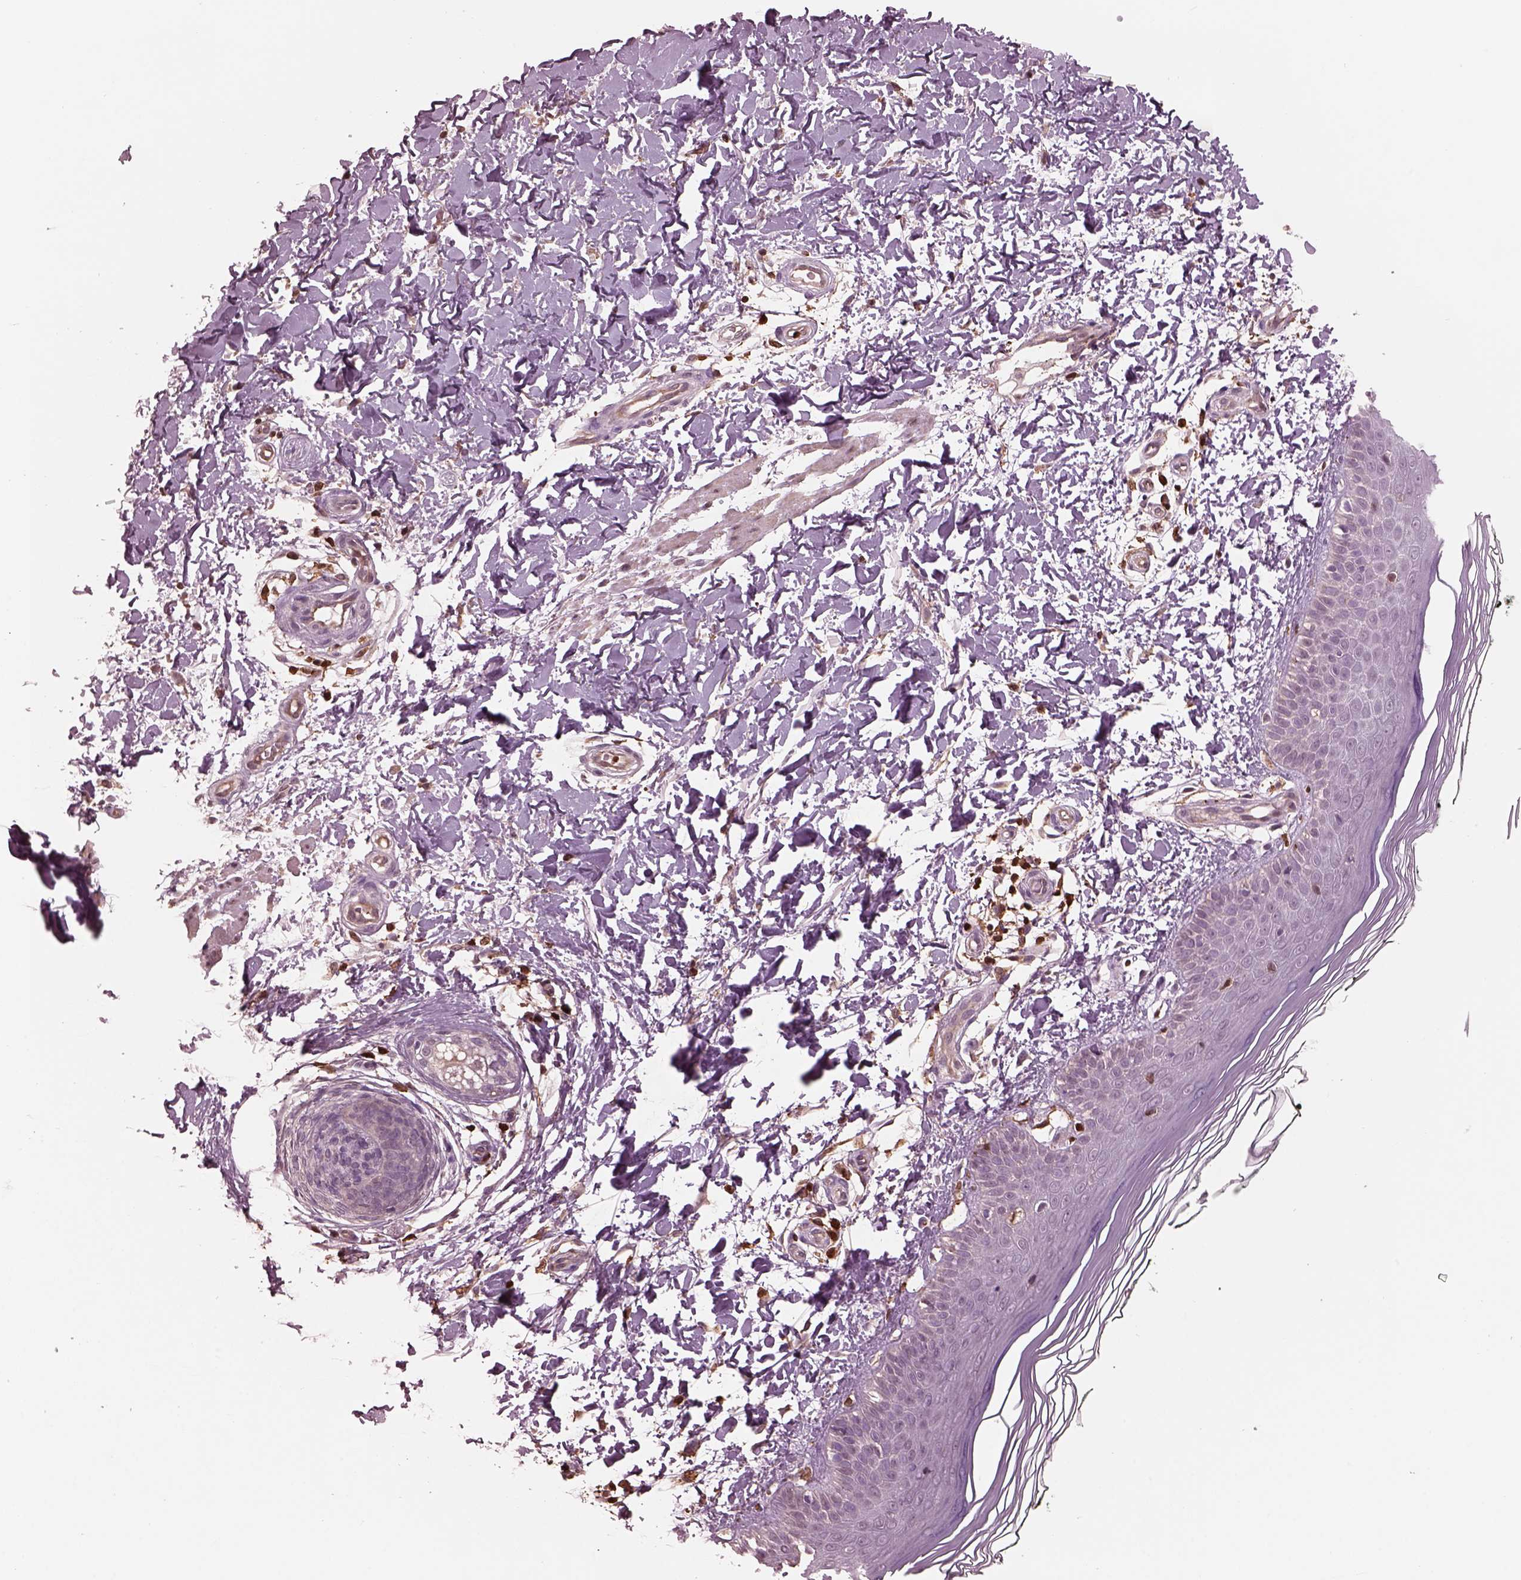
{"staining": {"intensity": "negative", "quantity": "none", "location": "none"}, "tissue": "skin", "cell_type": "Fibroblasts", "image_type": "normal", "snomed": [{"axis": "morphology", "description": "Normal tissue, NOS"}, {"axis": "topography", "description": "Skin"}], "caption": "High power microscopy image of an IHC micrograph of benign skin, revealing no significant staining in fibroblasts.", "gene": "IL31RA", "patient": {"sex": "female", "age": 62}}